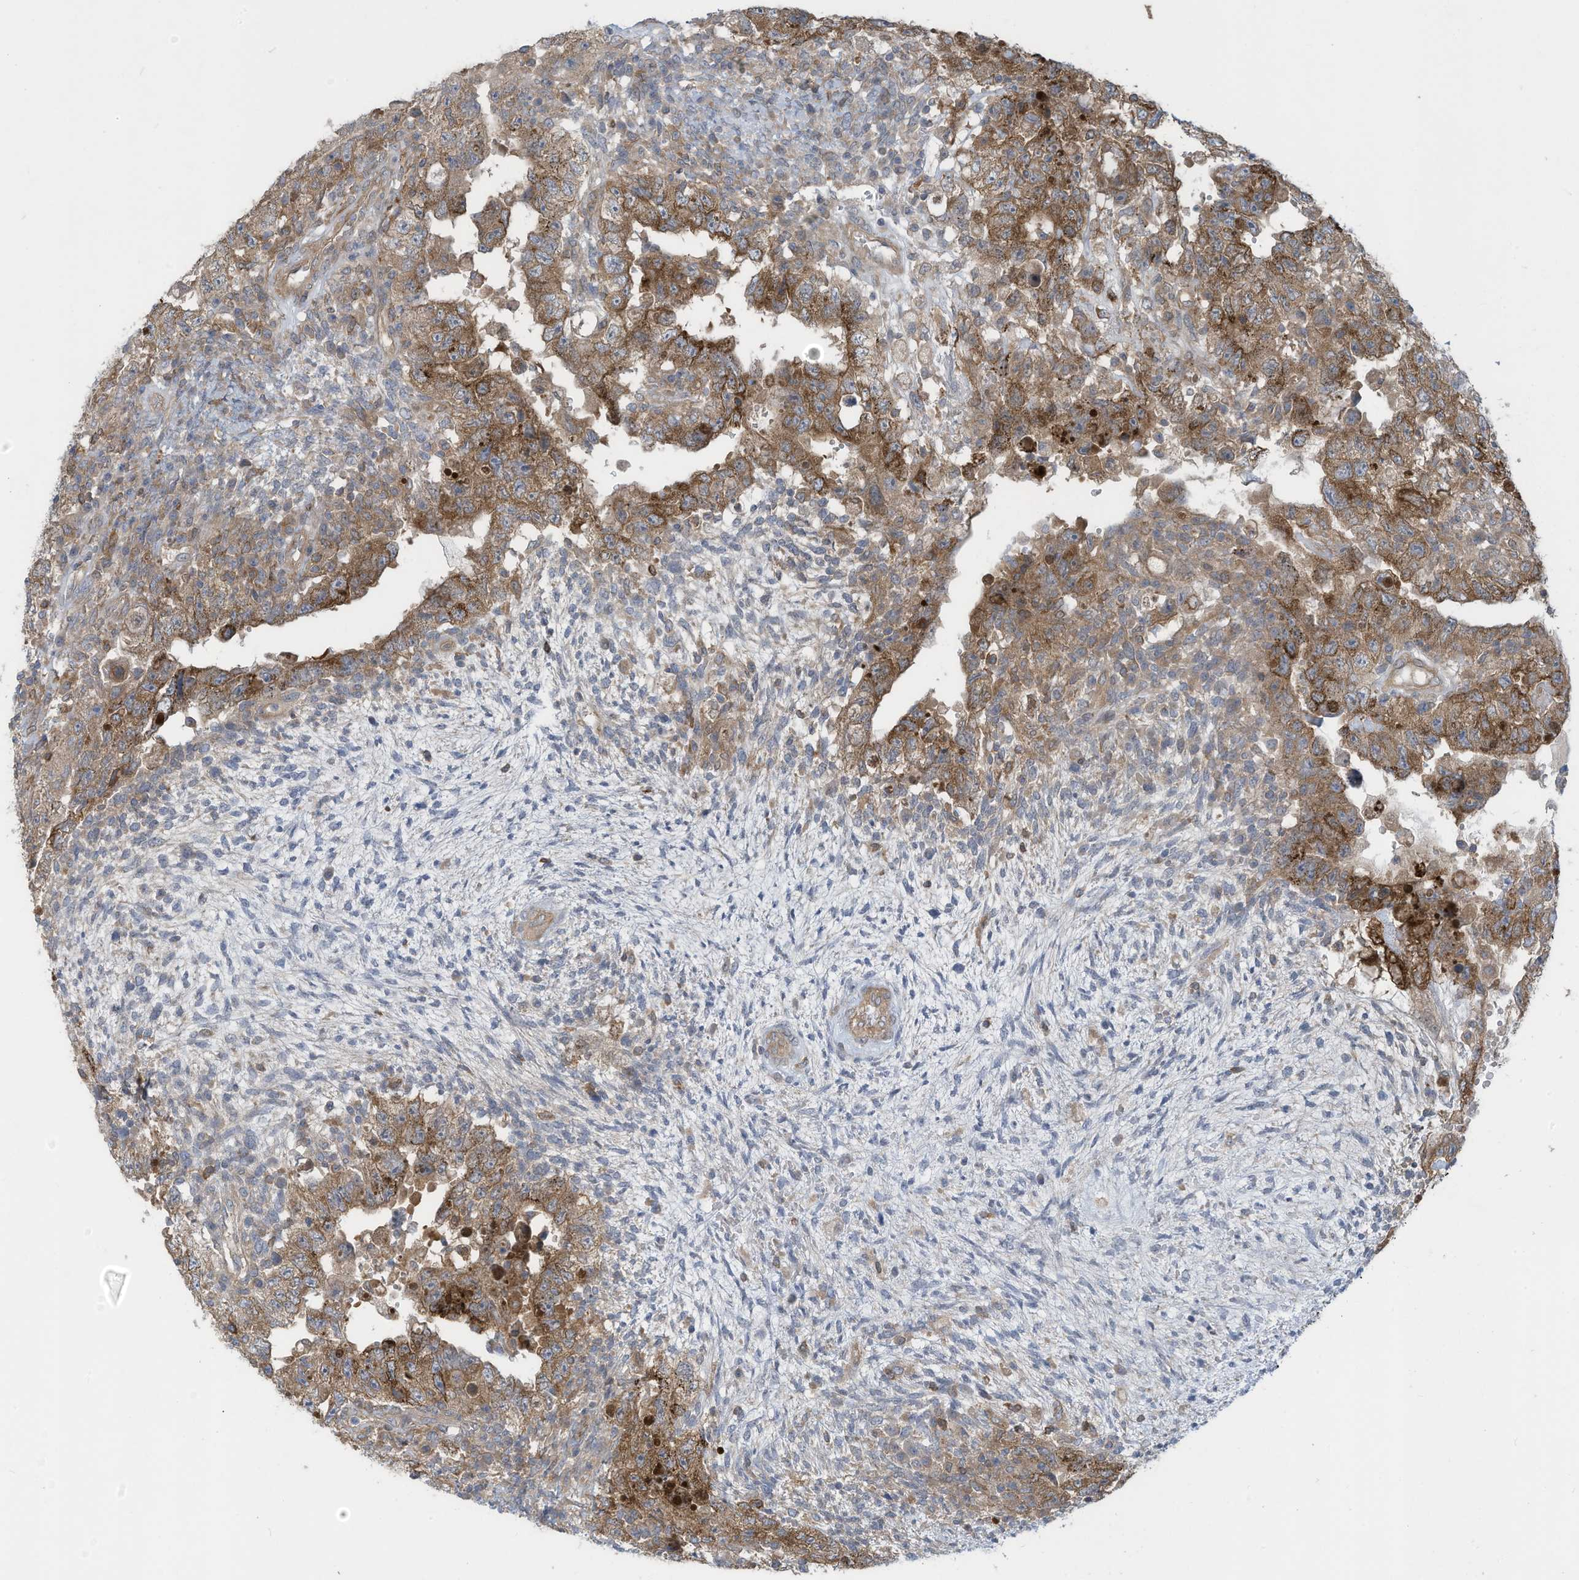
{"staining": {"intensity": "moderate", "quantity": ">75%", "location": "cytoplasmic/membranous"}, "tissue": "testis cancer", "cell_type": "Tumor cells", "image_type": "cancer", "snomed": [{"axis": "morphology", "description": "Carcinoma, Embryonal, NOS"}, {"axis": "topography", "description": "Testis"}], "caption": "A brown stain highlights moderate cytoplasmic/membranous positivity of a protein in testis cancer tumor cells. The staining was performed using DAB (3,3'-diaminobenzidine), with brown indicating positive protein expression. Nuclei are stained blue with hematoxylin.", "gene": "ADI1", "patient": {"sex": "male", "age": 26}}